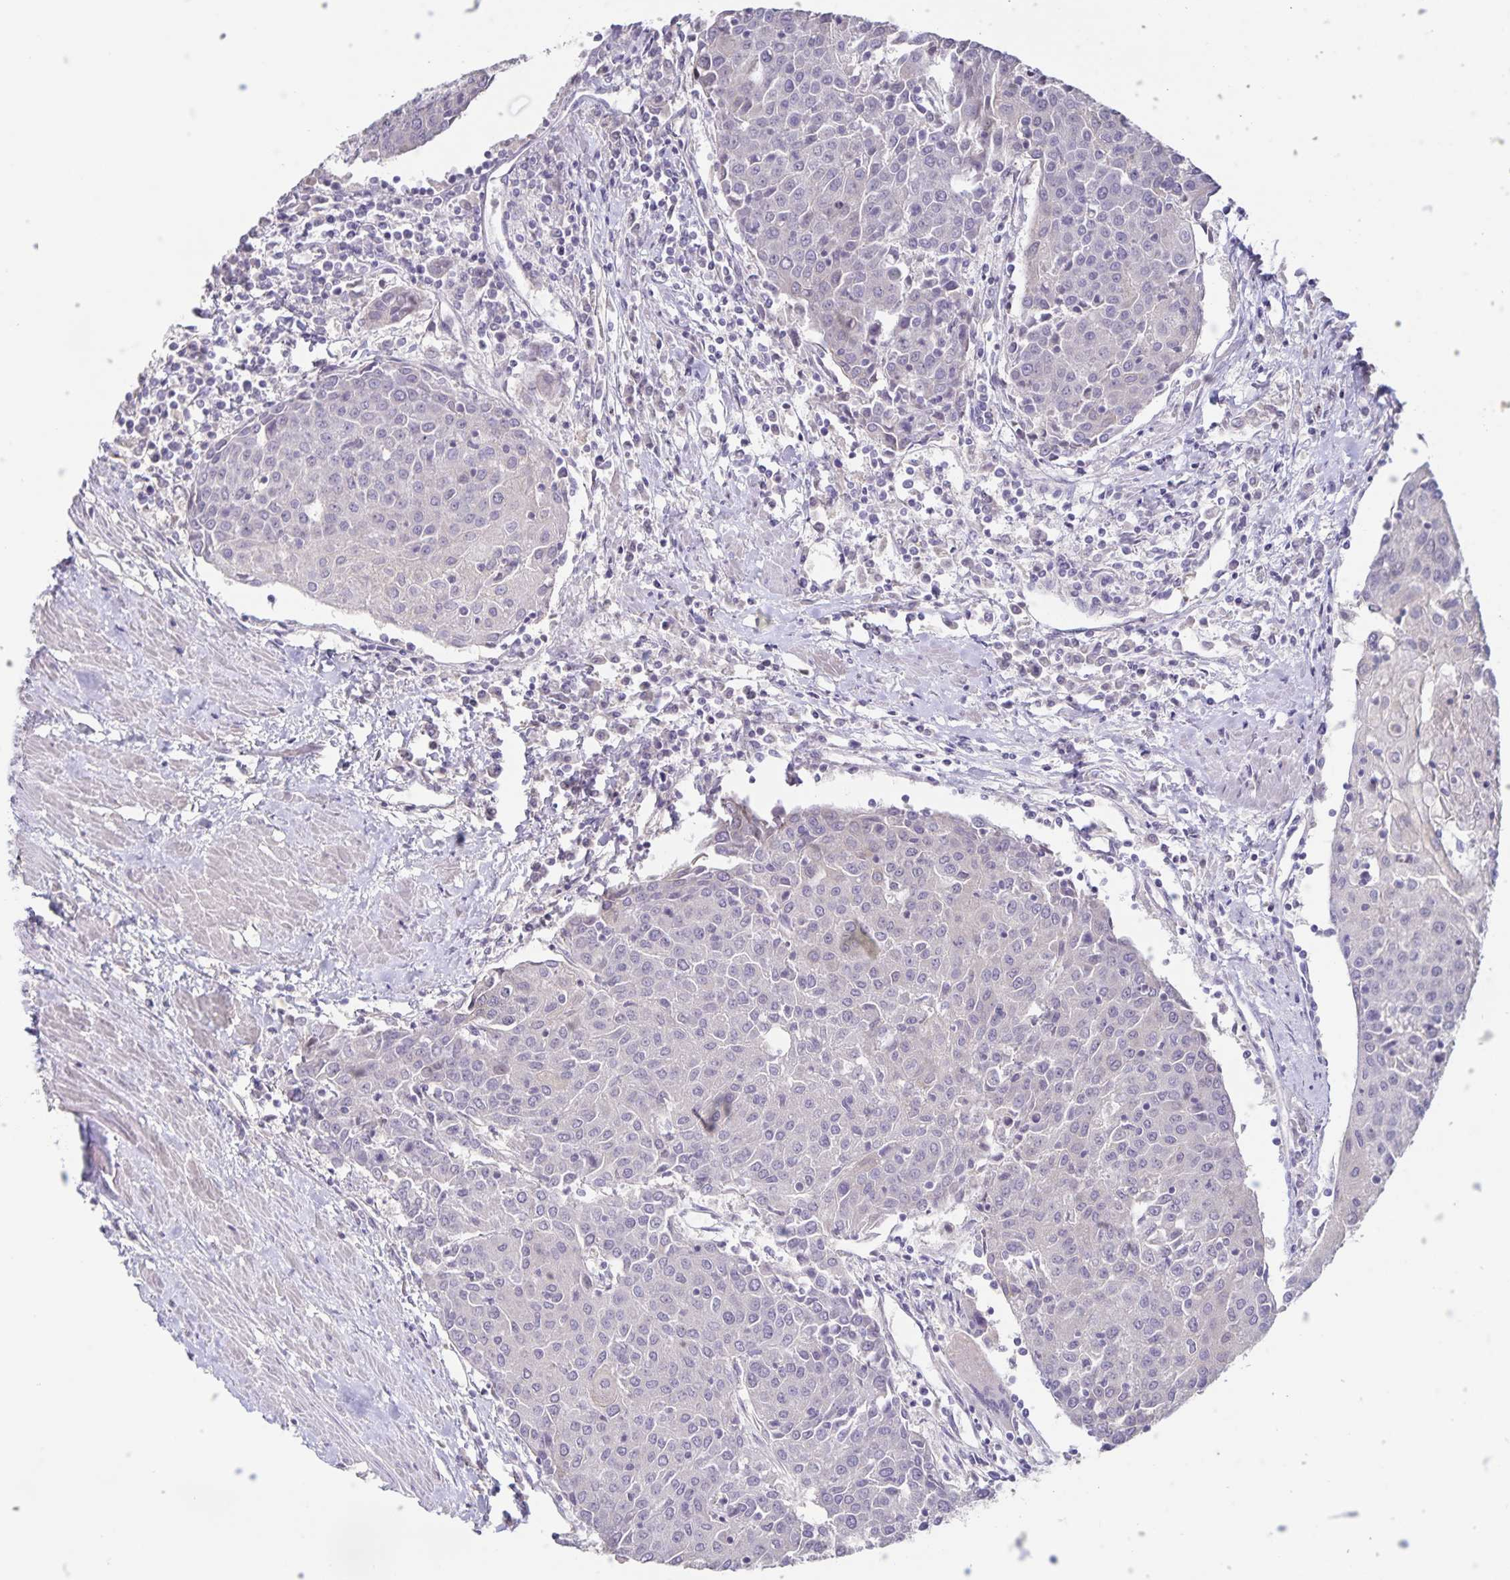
{"staining": {"intensity": "negative", "quantity": "none", "location": "none"}, "tissue": "urothelial cancer", "cell_type": "Tumor cells", "image_type": "cancer", "snomed": [{"axis": "morphology", "description": "Urothelial carcinoma, High grade"}, {"axis": "topography", "description": "Urinary bladder"}], "caption": "Immunohistochemical staining of high-grade urothelial carcinoma reveals no significant staining in tumor cells. (Brightfield microscopy of DAB (3,3'-diaminobenzidine) IHC at high magnification).", "gene": "INSL5", "patient": {"sex": "female", "age": 85}}